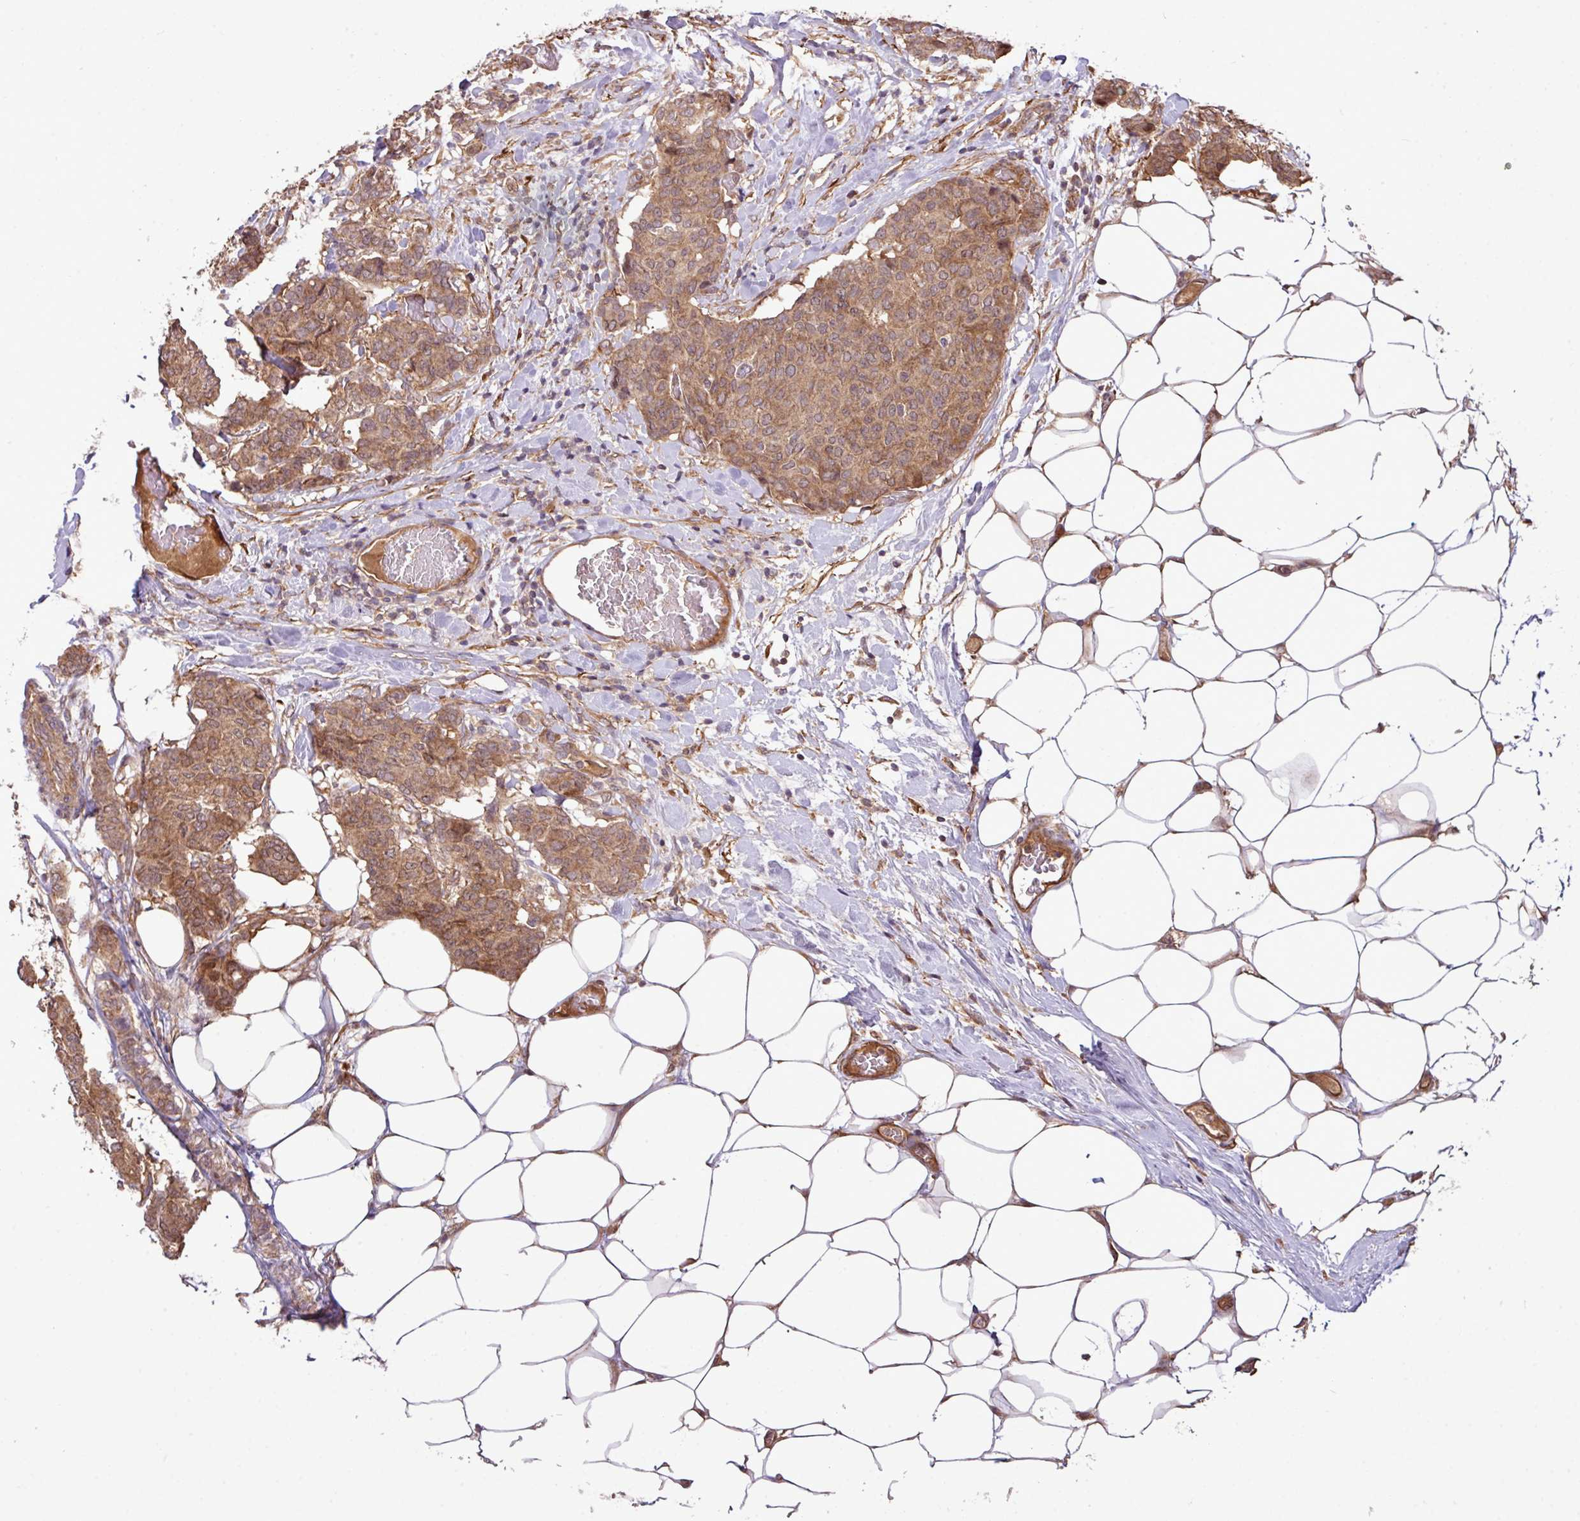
{"staining": {"intensity": "moderate", "quantity": ">75%", "location": "cytoplasmic/membranous"}, "tissue": "breast cancer", "cell_type": "Tumor cells", "image_type": "cancer", "snomed": [{"axis": "morphology", "description": "Duct carcinoma"}, {"axis": "topography", "description": "Breast"}], "caption": "About >75% of tumor cells in human breast infiltrating ductal carcinoma exhibit moderate cytoplasmic/membranous protein expression as visualized by brown immunohistochemical staining.", "gene": "XIAP", "patient": {"sex": "female", "age": 75}}